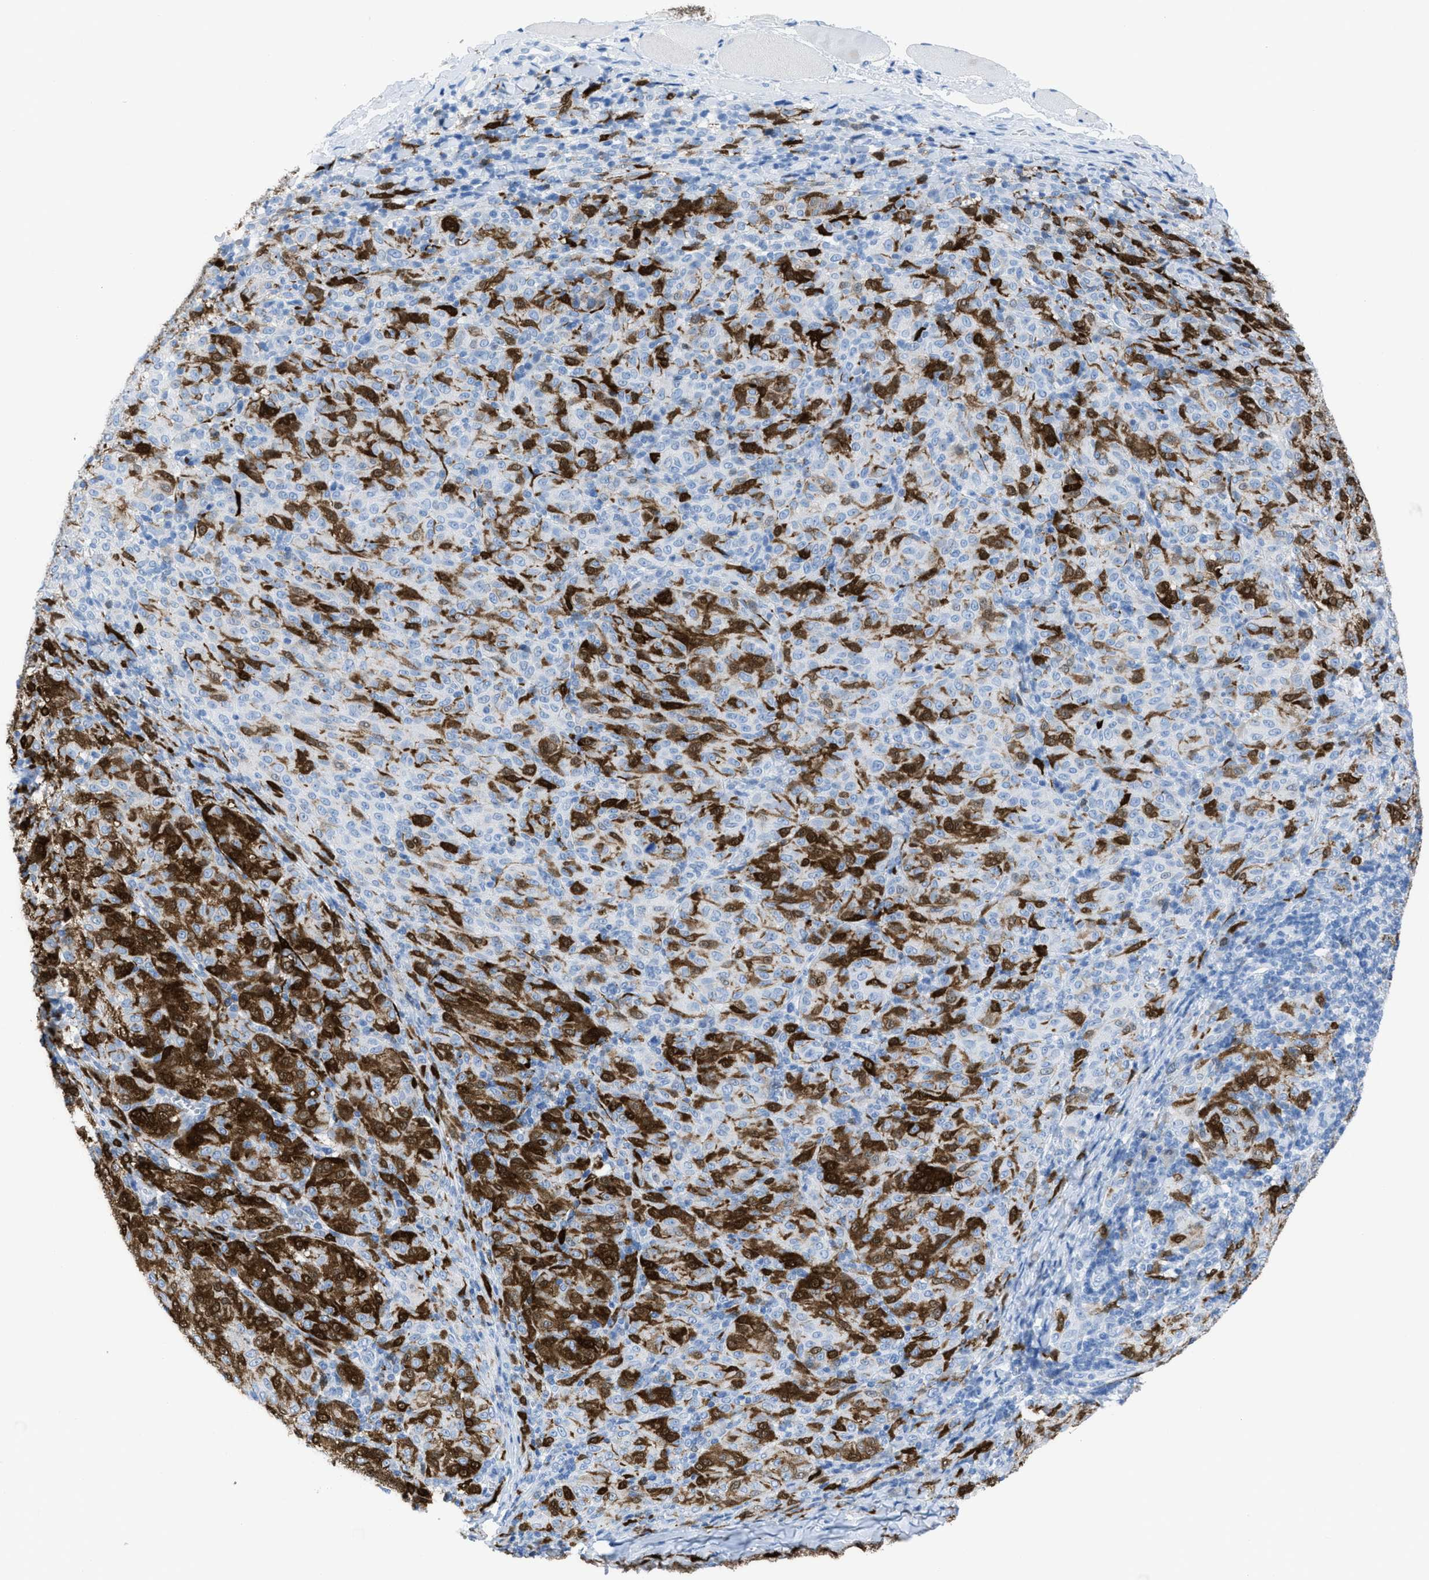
{"staining": {"intensity": "strong", "quantity": "25%-75%", "location": "cytoplasmic/membranous"}, "tissue": "melanoma", "cell_type": "Tumor cells", "image_type": "cancer", "snomed": [{"axis": "morphology", "description": "Malignant melanoma, NOS"}, {"axis": "topography", "description": "Skin"}], "caption": "IHC micrograph of melanoma stained for a protein (brown), which demonstrates high levels of strong cytoplasmic/membranous staining in approximately 25%-75% of tumor cells.", "gene": "CDKN2A", "patient": {"sex": "female", "age": 72}}